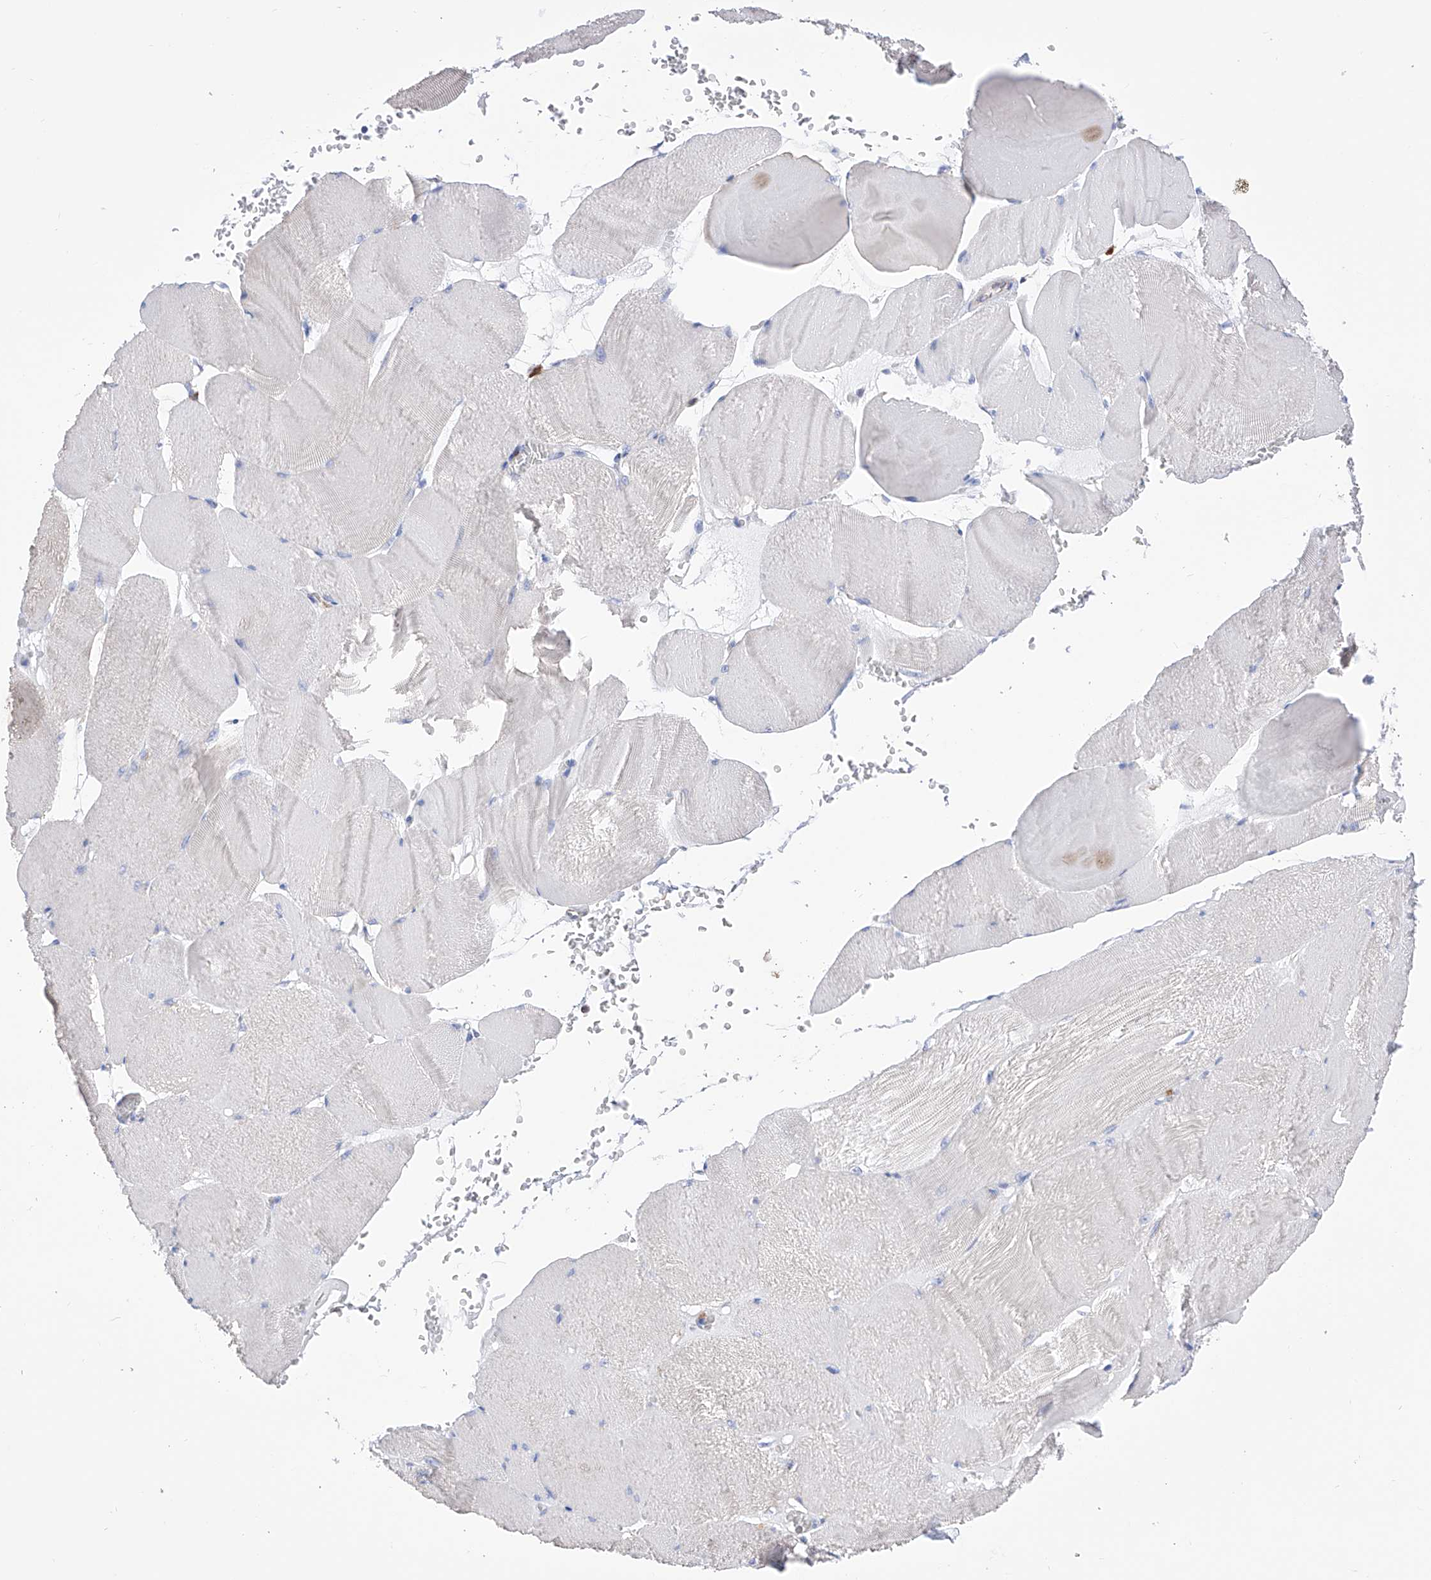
{"staining": {"intensity": "negative", "quantity": "none", "location": "none"}, "tissue": "skeletal muscle", "cell_type": "Myocytes", "image_type": "normal", "snomed": [{"axis": "morphology", "description": "Normal tissue, NOS"}, {"axis": "morphology", "description": "Basal cell carcinoma"}, {"axis": "topography", "description": "Skeletal muscle"}], "caption": "Unremarkable skeletal muscle was stained to show a protein in brown. There is no significant positivity in myocytes. Nuclei are stained in blue.", "gene": "FLG", "patient": {"sex": "female", "age": 64}}